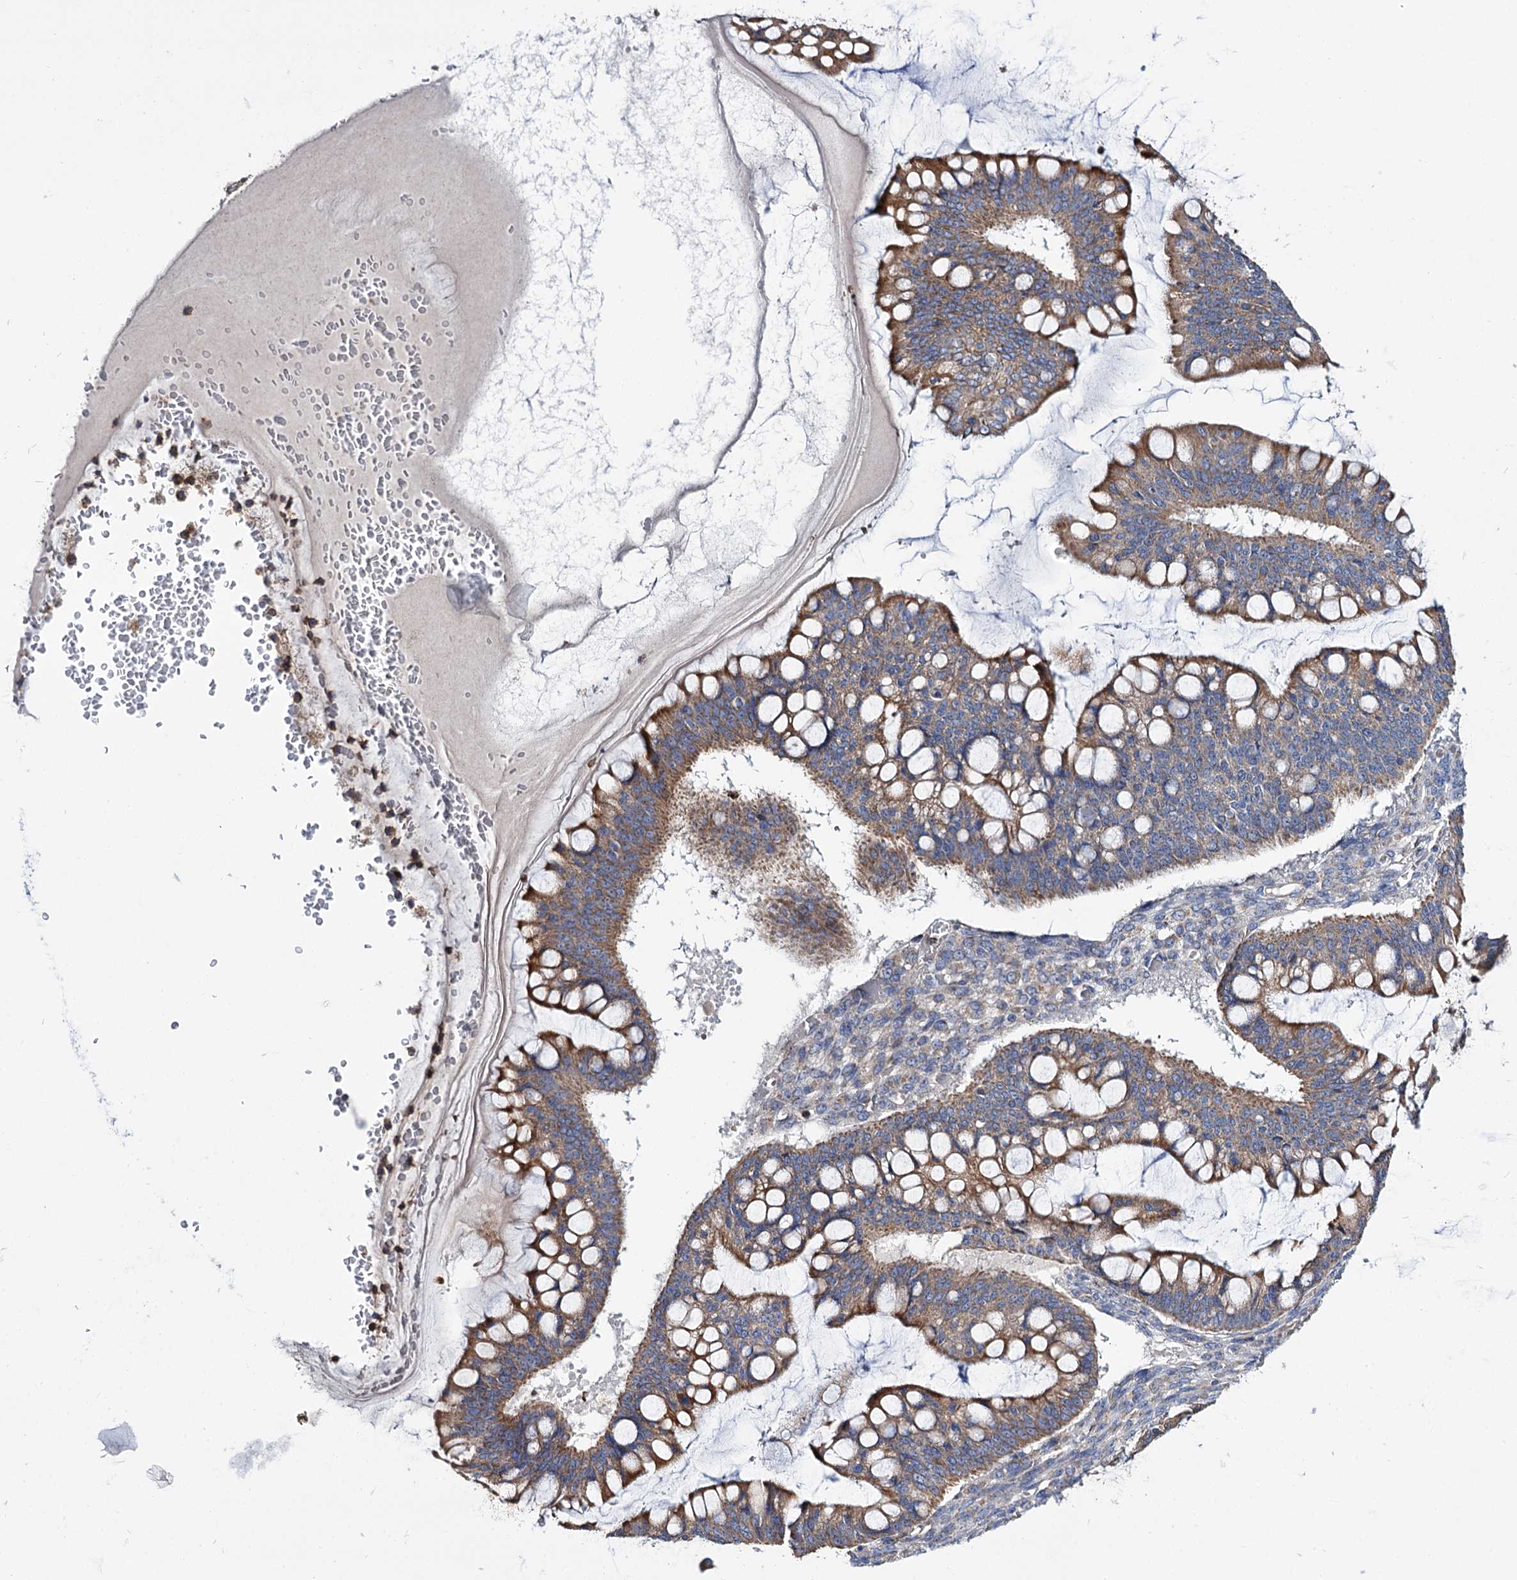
{"staining": {"intensity": "moderate", "quantity": ">75%", "location": "cytoplasmic/membranous"}, "tissue": "ovarian cancer", "cell_type": "Tumor cells", "image_type": "cancer", "snomed": [{"axis": "morphology", "description": "Cystadenocarcinoma, mucinous, NOS"}, {"axis": "topography", "description": "Ovary"}], "caption": "Immunohistochemical staining of ovarian mucinous cystadenocarcinoma reveals moderate cytoplasmic/membranous protein expression in approximately >75% of tumor cells.", "gene": "UBASH3B", "patient": {"sex": "female", "age": 73}}